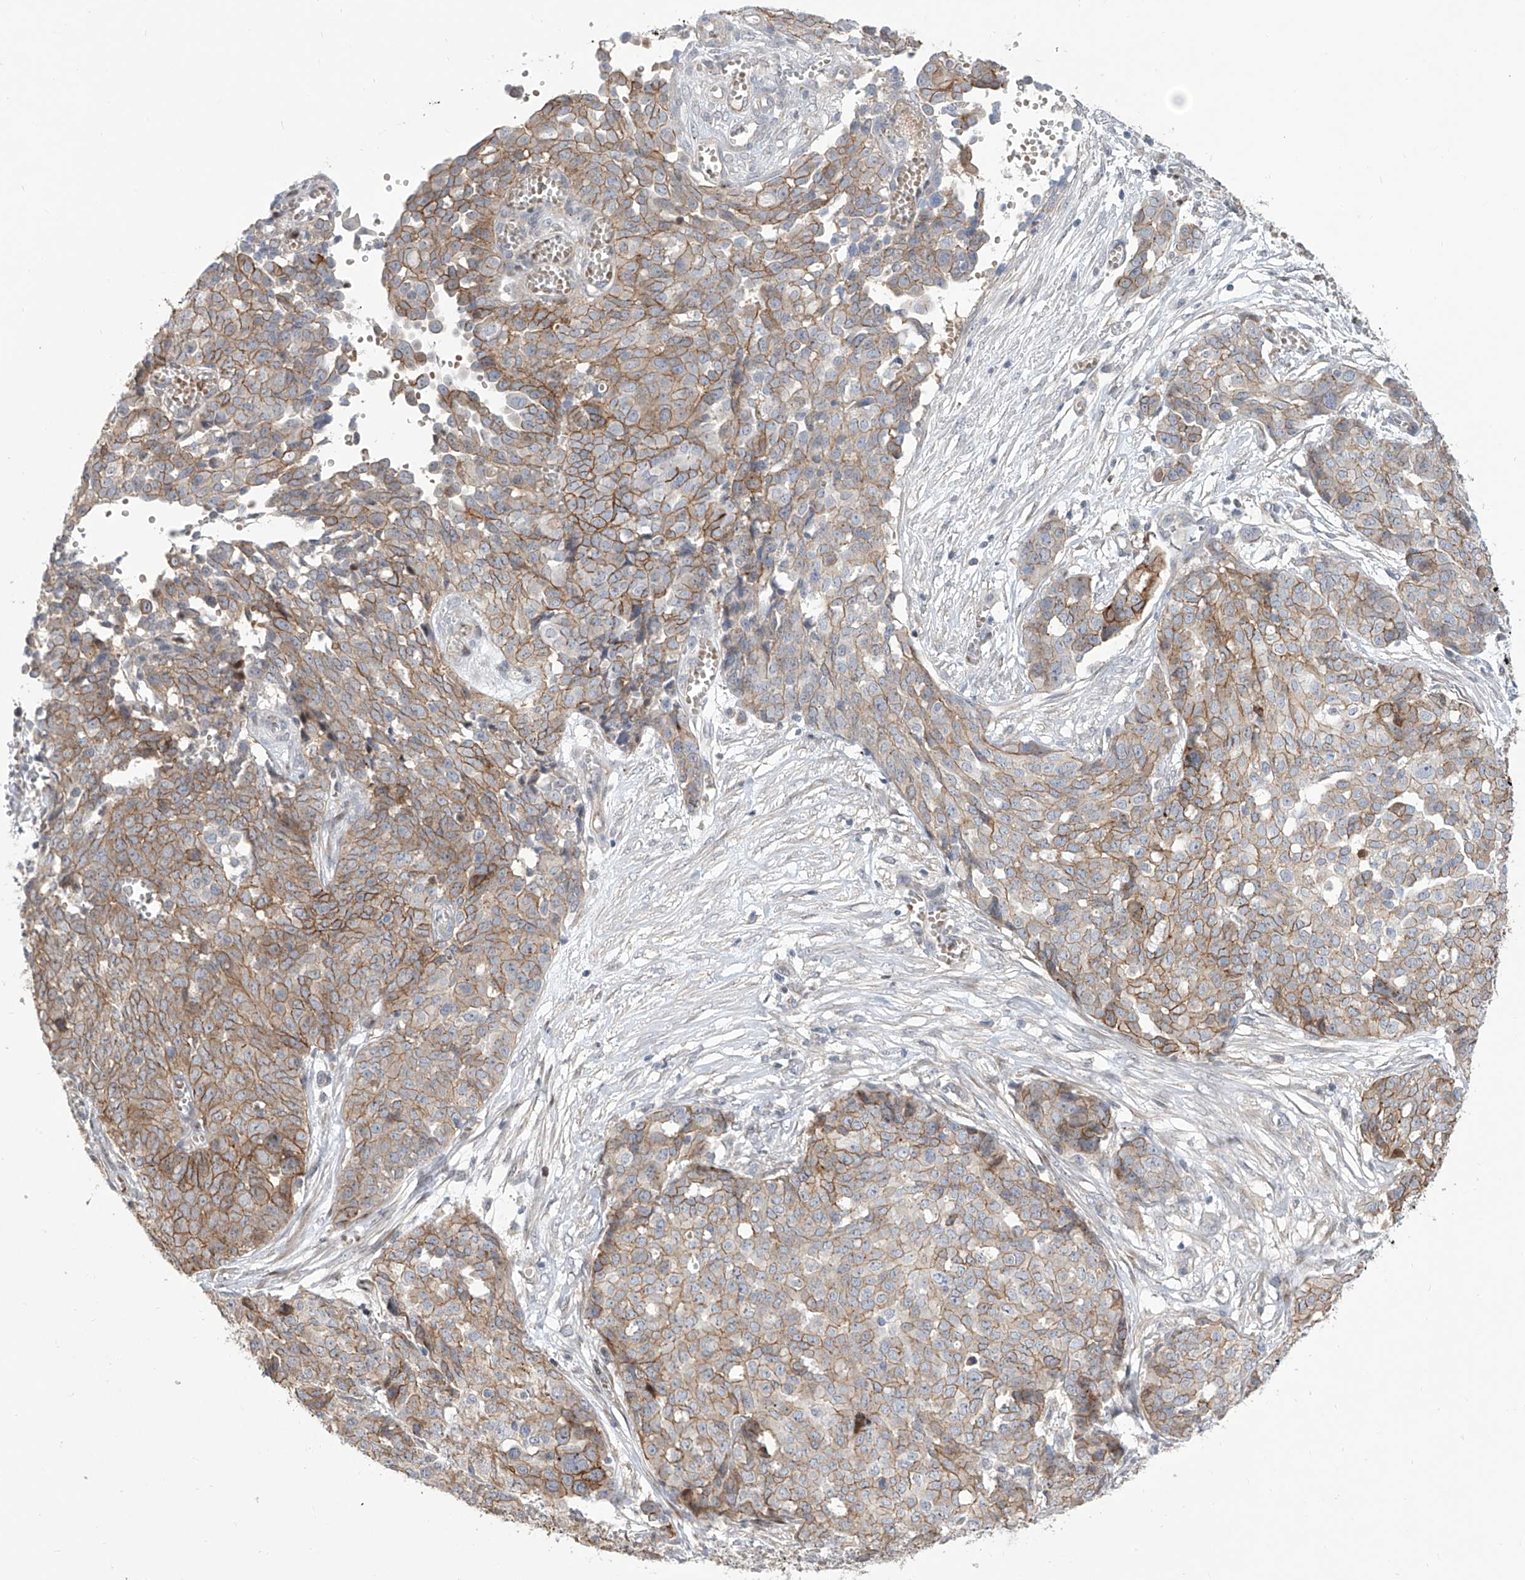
{"staining": {"intensity": "moderate", "quantity": "25%-75%", "location": "cytoplasmic/membranous"}, "tissue": "ovarian cancer", "cell_type": "Tumor cells", "image_type": "cancer", "snomed": [{"axis": "morphology", "description": "Cystadenocarcinoma, serous, NOS"}, {"axis": "topography", "description": "Soft tissue"}, {"axis": "topography", "description": "Ovary"}], "caption": "Ovarian cancer (serous cystadenocarcinoma) stained with a brown dye demonstrates moderate cytoplasmic/membranous positive staining in about 25%-75% of tumor cells.", "gene": "LRRC1", "patient": {"sex": "female", "age": 57}}